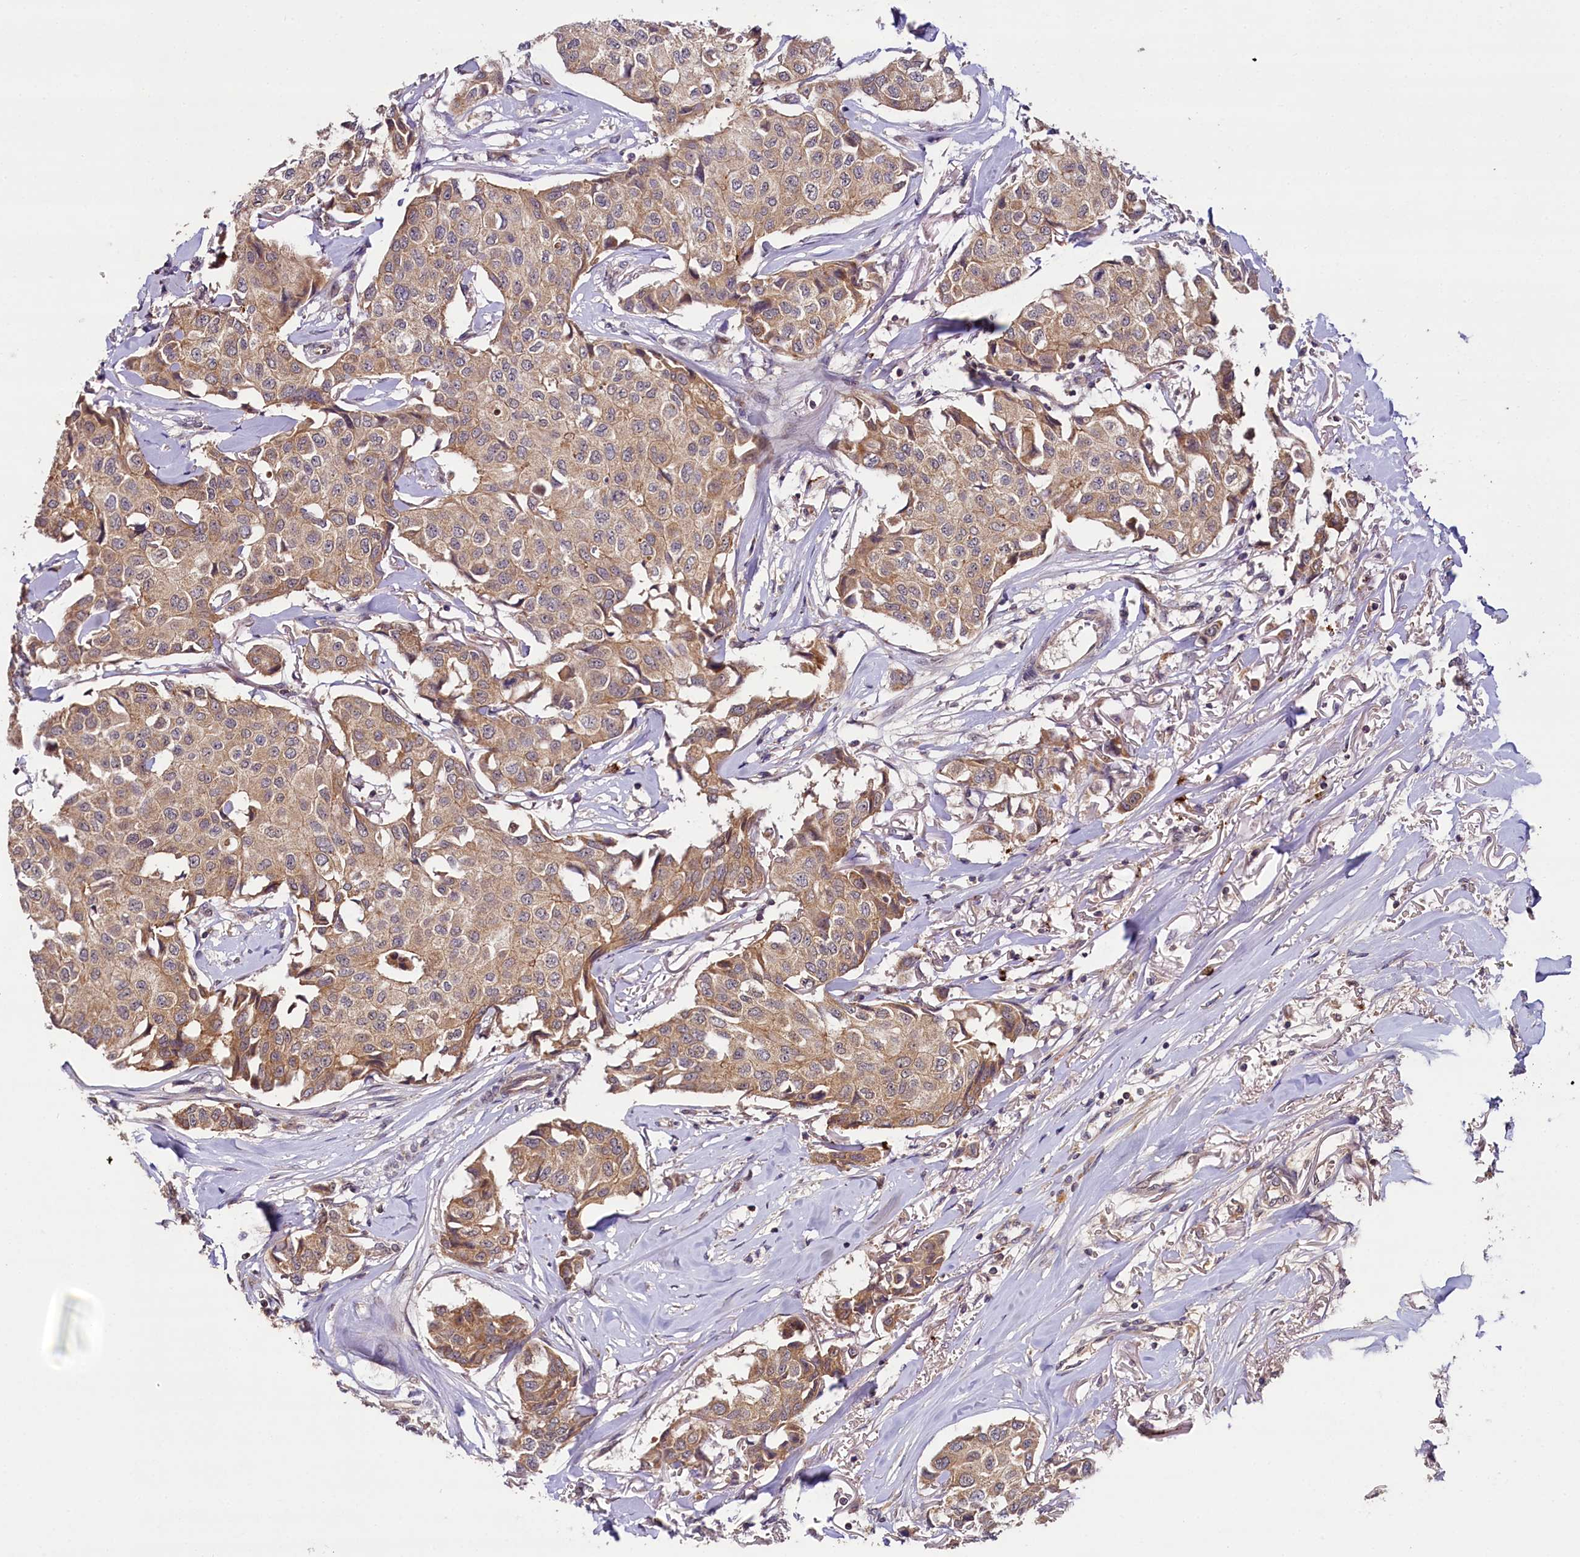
{"staining": {"intensity": "moderate", "quantity": ">75%", "location": "cytoplasmic/membranous"}, "tissue": "breast cancer", "cell_type": "Tumor cells", "image_type": "cancer", "snomed": [{"axis": "morphology", "description": "Duct carcinoma"}, {"axis": "topography", "description": "Breast"}], "caption": "Immunohistochemistry photomicrograph of neoplastic tissue: breast intraductal carcinoma stained using immunohistochemistry shows medium levels of moderate protein expression localized specifically in the cytoplasmic/membranous of tumor cells, appearing as a cytoplasmic/membranous brown color.", "gene": "TMEM39A", "patient": {"sex": "female", "age": 80}}